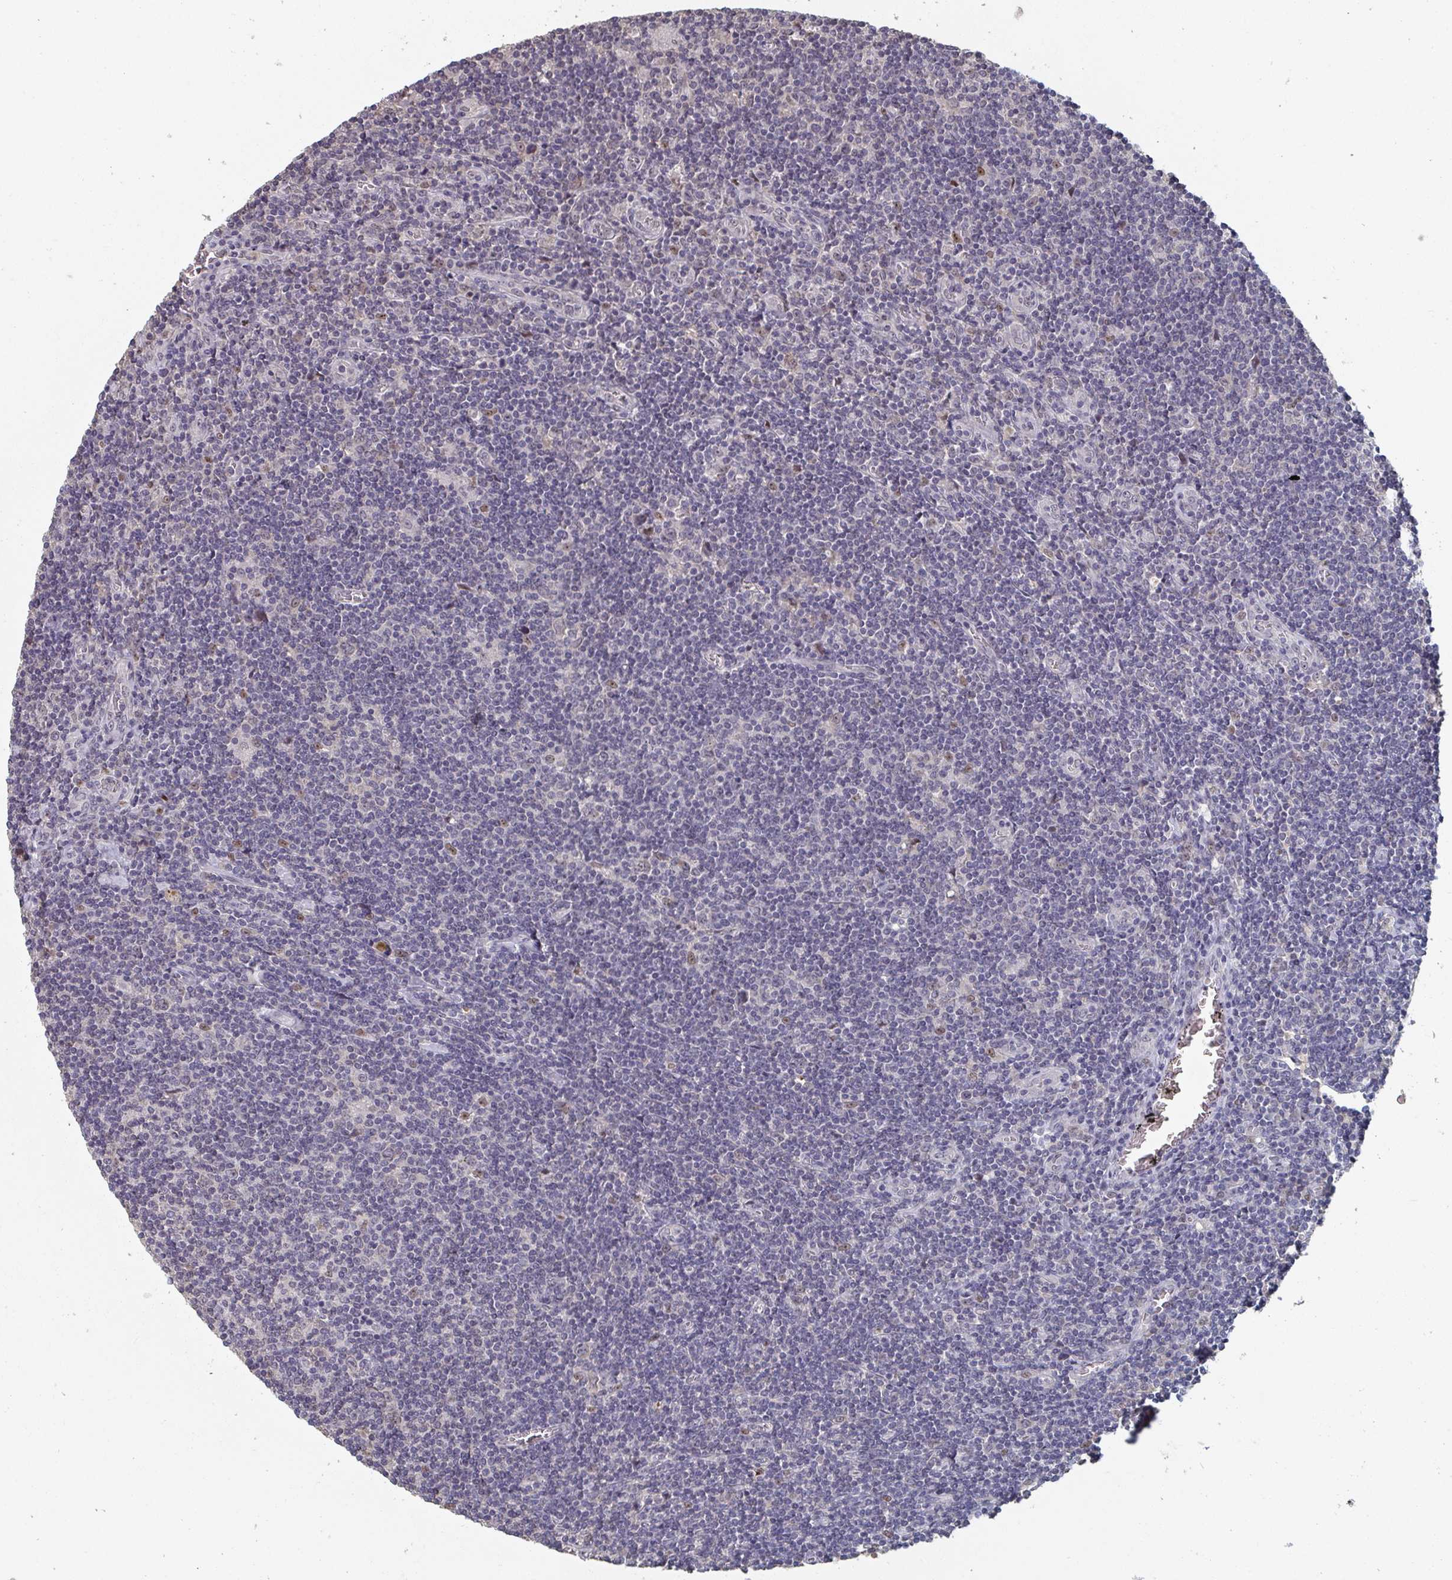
{"staining": {"intensity": "moderate", "quantity": "<25%", "location": "nuclear"}, "tissue": "lymphoma", "cell_type": "Tumor cells", "image_type": "cancer", "snomed": [{"axis": "morphology", "description": "Hodgkin's disease, NOS"}, {"axis": "topography", "description": "Lymph node"}], "caption": "Immunohistochemical staining of human Hodgkin's disease reveals low levels of moderate nuclear expression in about <25% of tumor cells.", "gene": "LIX1", "patient": {"sex": "male", "age": 40}}